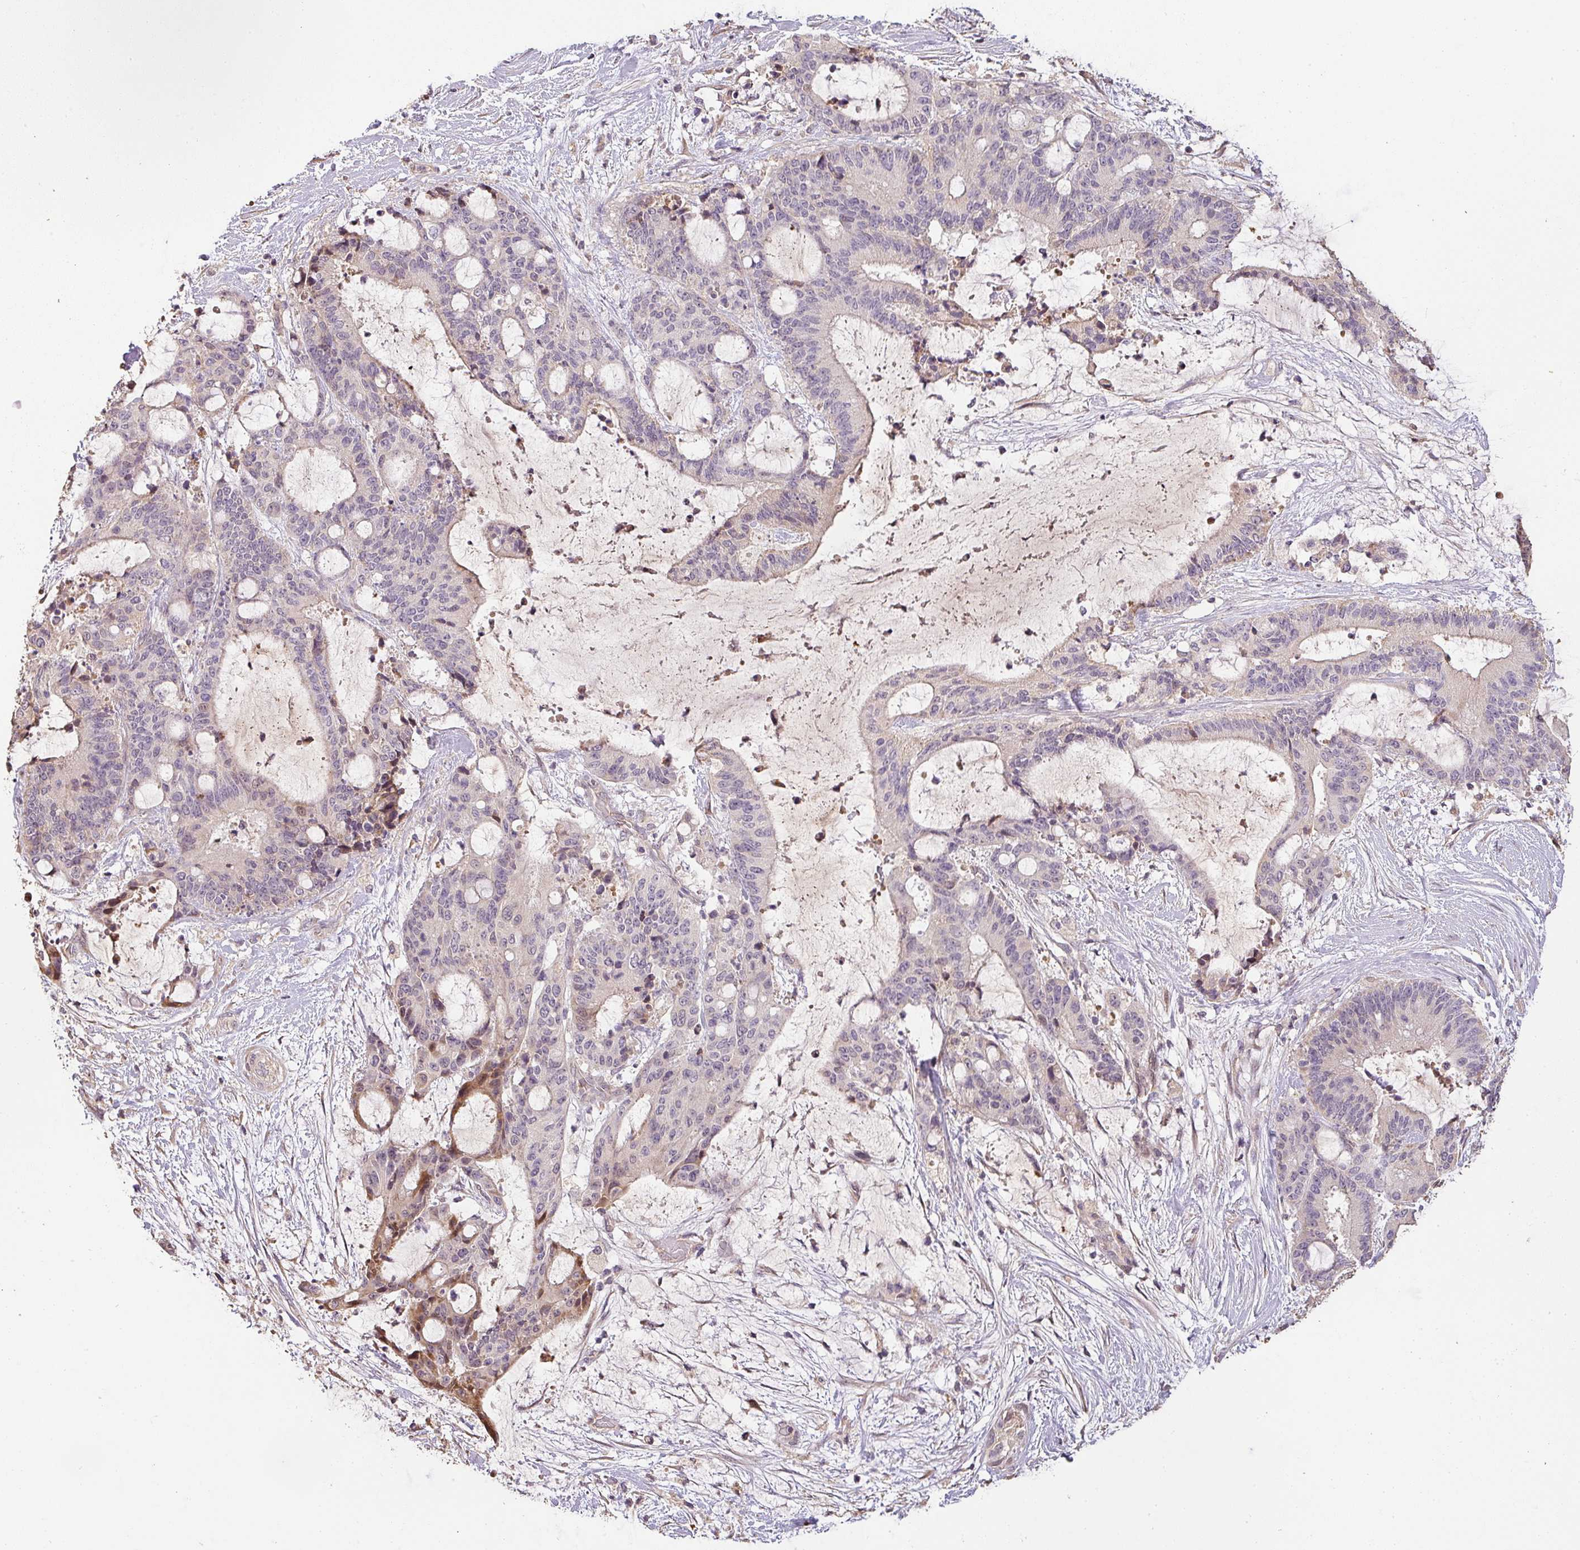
{"staining": {"intensity": "moderate", "quantity": "<25%", "location": "cytoplasmic/membranous"}, "tissue": "liver cancer", "cell_type": "Tumor cells", "image_type": "cancer", "snomed": [{"axis": "morphology", "description": "Normal tissue, NOS"}, {"axis": "morphology", "description": "Cholangiocarcinoma"}, {"axis": "topography", "description": "Liver"}, {"axis": "topography", "description": "Peripheral nerve tissue"}], "caption": "Approximately <25% of tumor cells in liver cholangiocarcinoma demonstrate moderate cytoplasmic/membranous protein expression as visualized by brown immunohistochemical staining.", "gene": "BPIFB3", "patient": {"sex": "female", "age": 73}}